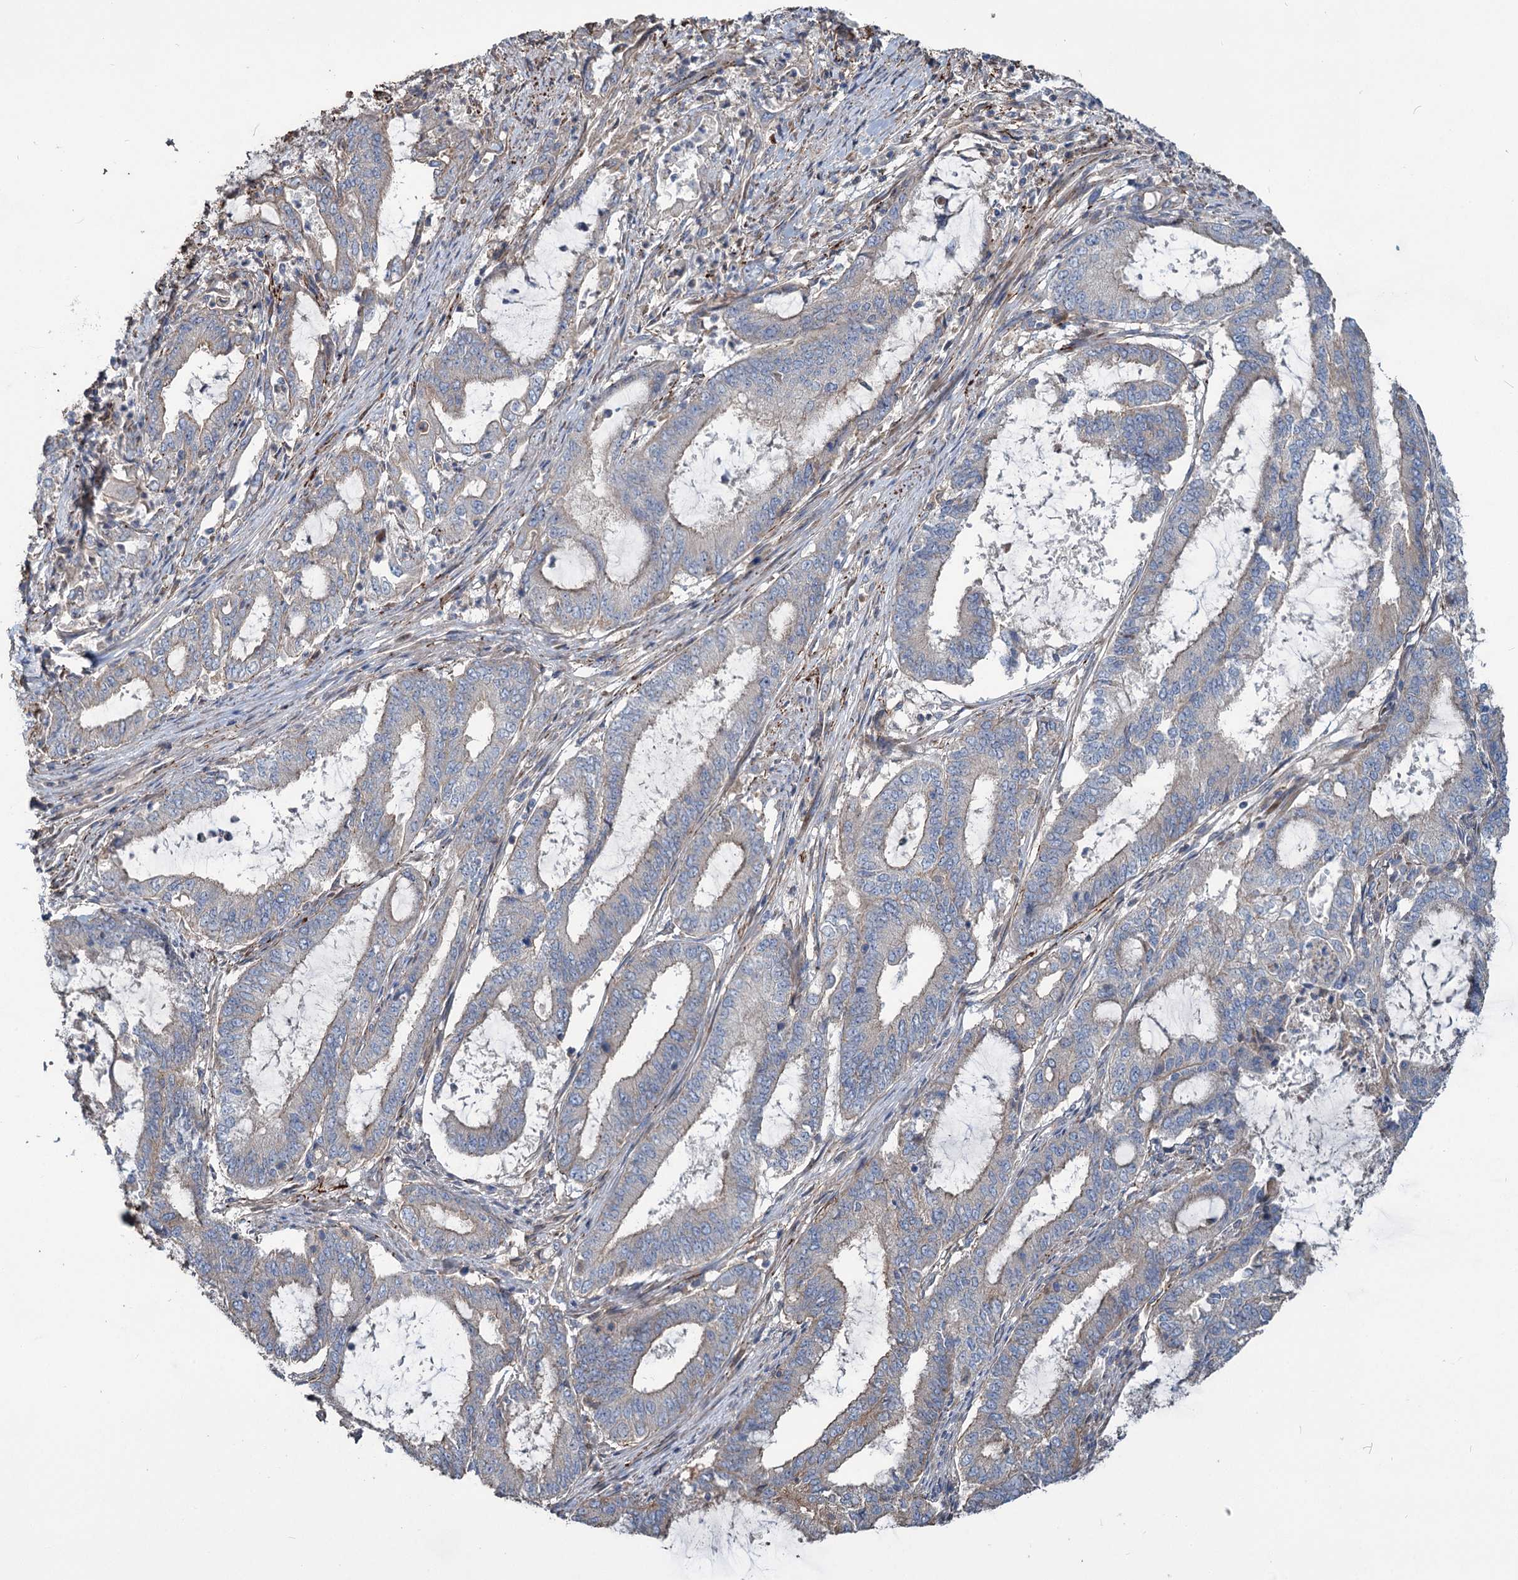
{"staining": {"intensity": "weak", "quantity": "<25%", "location": "cytoplasmic/membranous"}, "tissue": "endometrial cancer", "cell_type": "Tumor cells", "image_type": "cancer", "snomed": [{"axis": "morphology", "description": "Adenocarcinoma, NOS"}, {"axis": "topography", "description": "Endometrium"}], "caption": "This is an immunohistochemistry (IHC) histopathology image of human endometrial adenocarcinoma. There is no staining in tumor cells.", "gene": "URAD", "patient": {"sex": "female", "age": 51}}